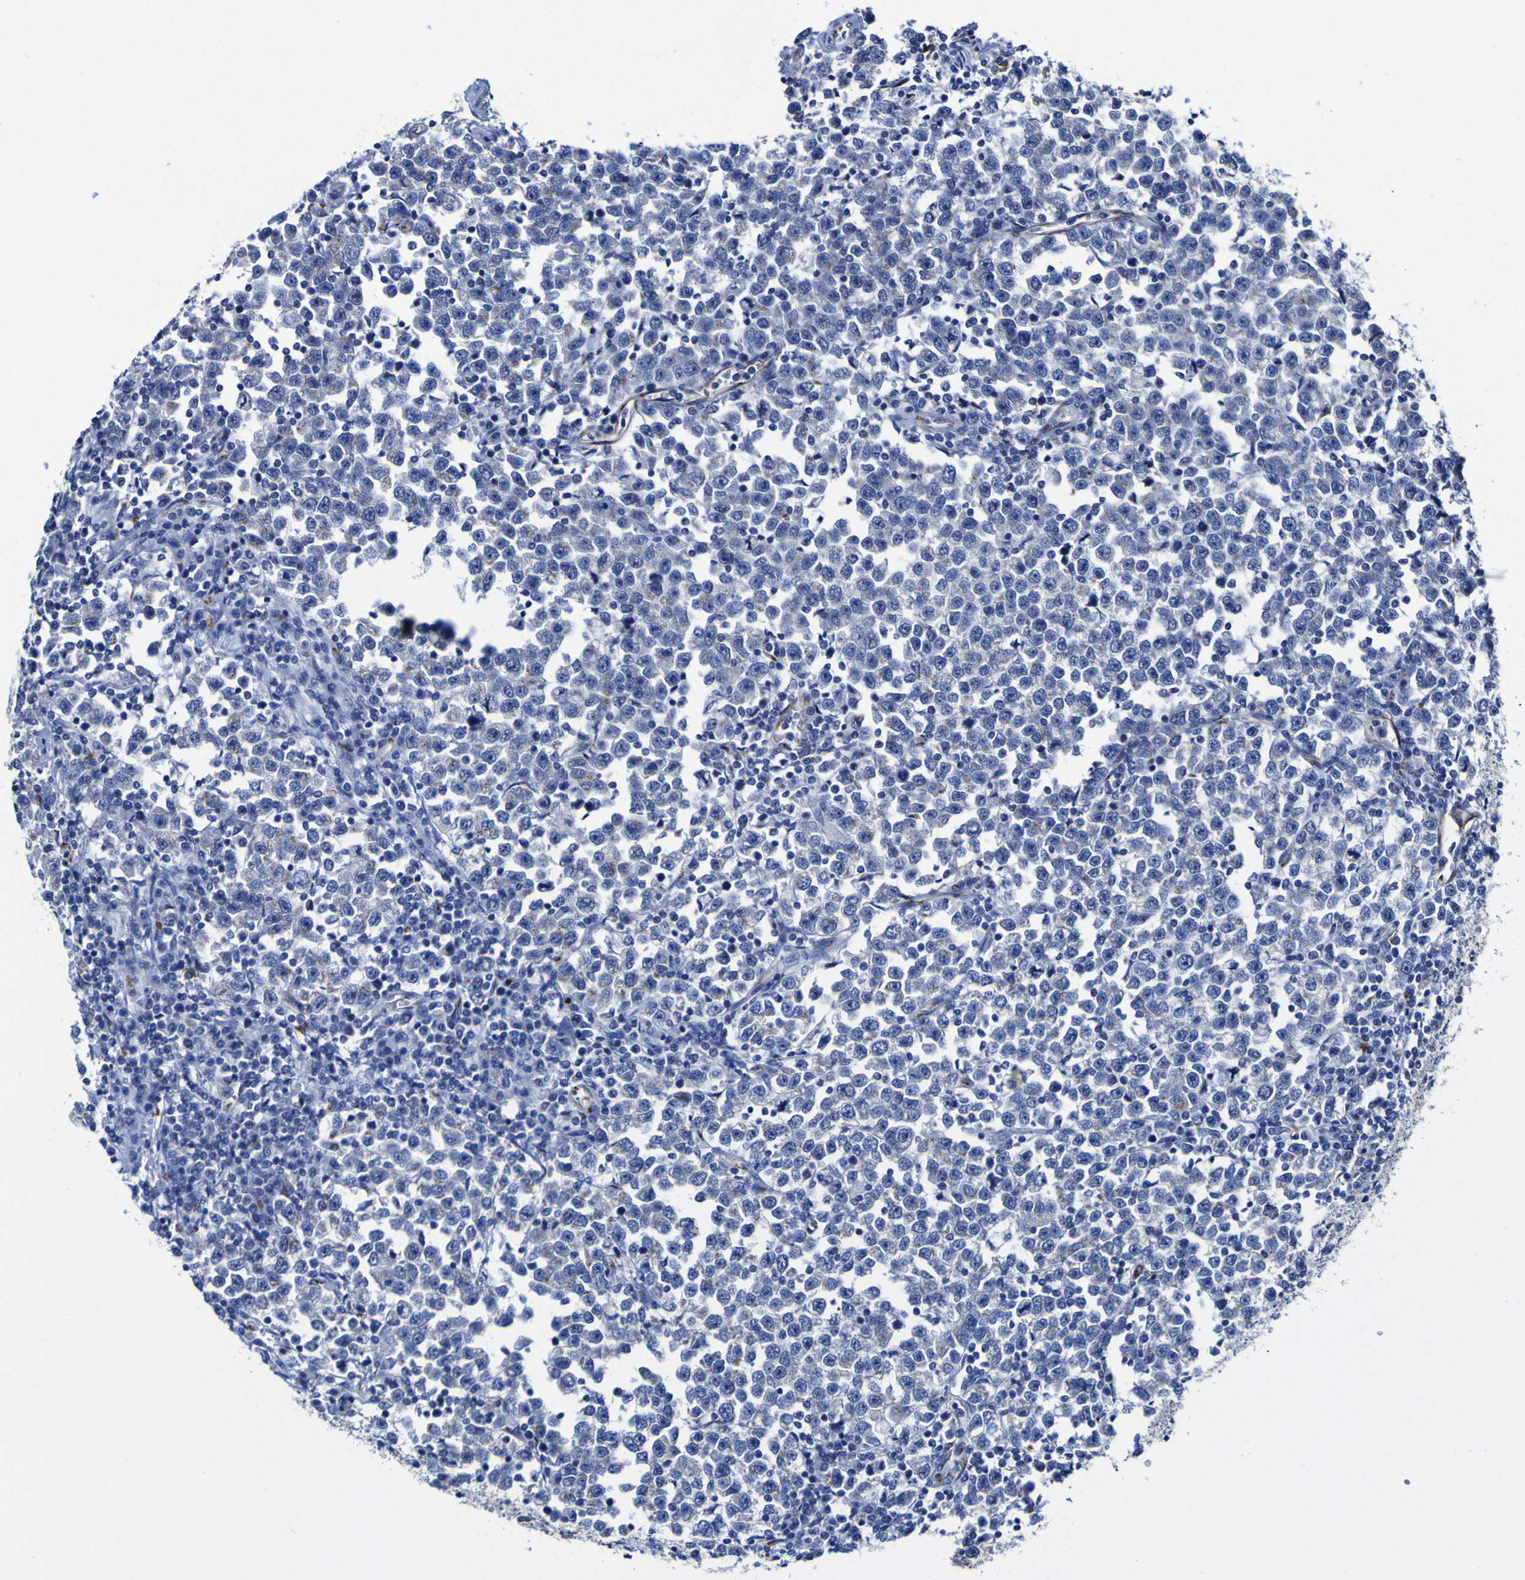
{"staining": {"intensity": "negative", "quantity": "none", "location": "none"}, "tissue": "testis cancer", "cell_type": "Tumor cells", "image_type": "cancer", "snomed": [{"axis": "morphology", "description": "Seminoma, NOS"}, {"axis": "topography", "description": "Testis"}], "caption": "Tumor cells are negative for brown protein staining in testis cancer (seminoma).", "gene": "GOLM1", "patient": {"sex": "male", "age": 43}}